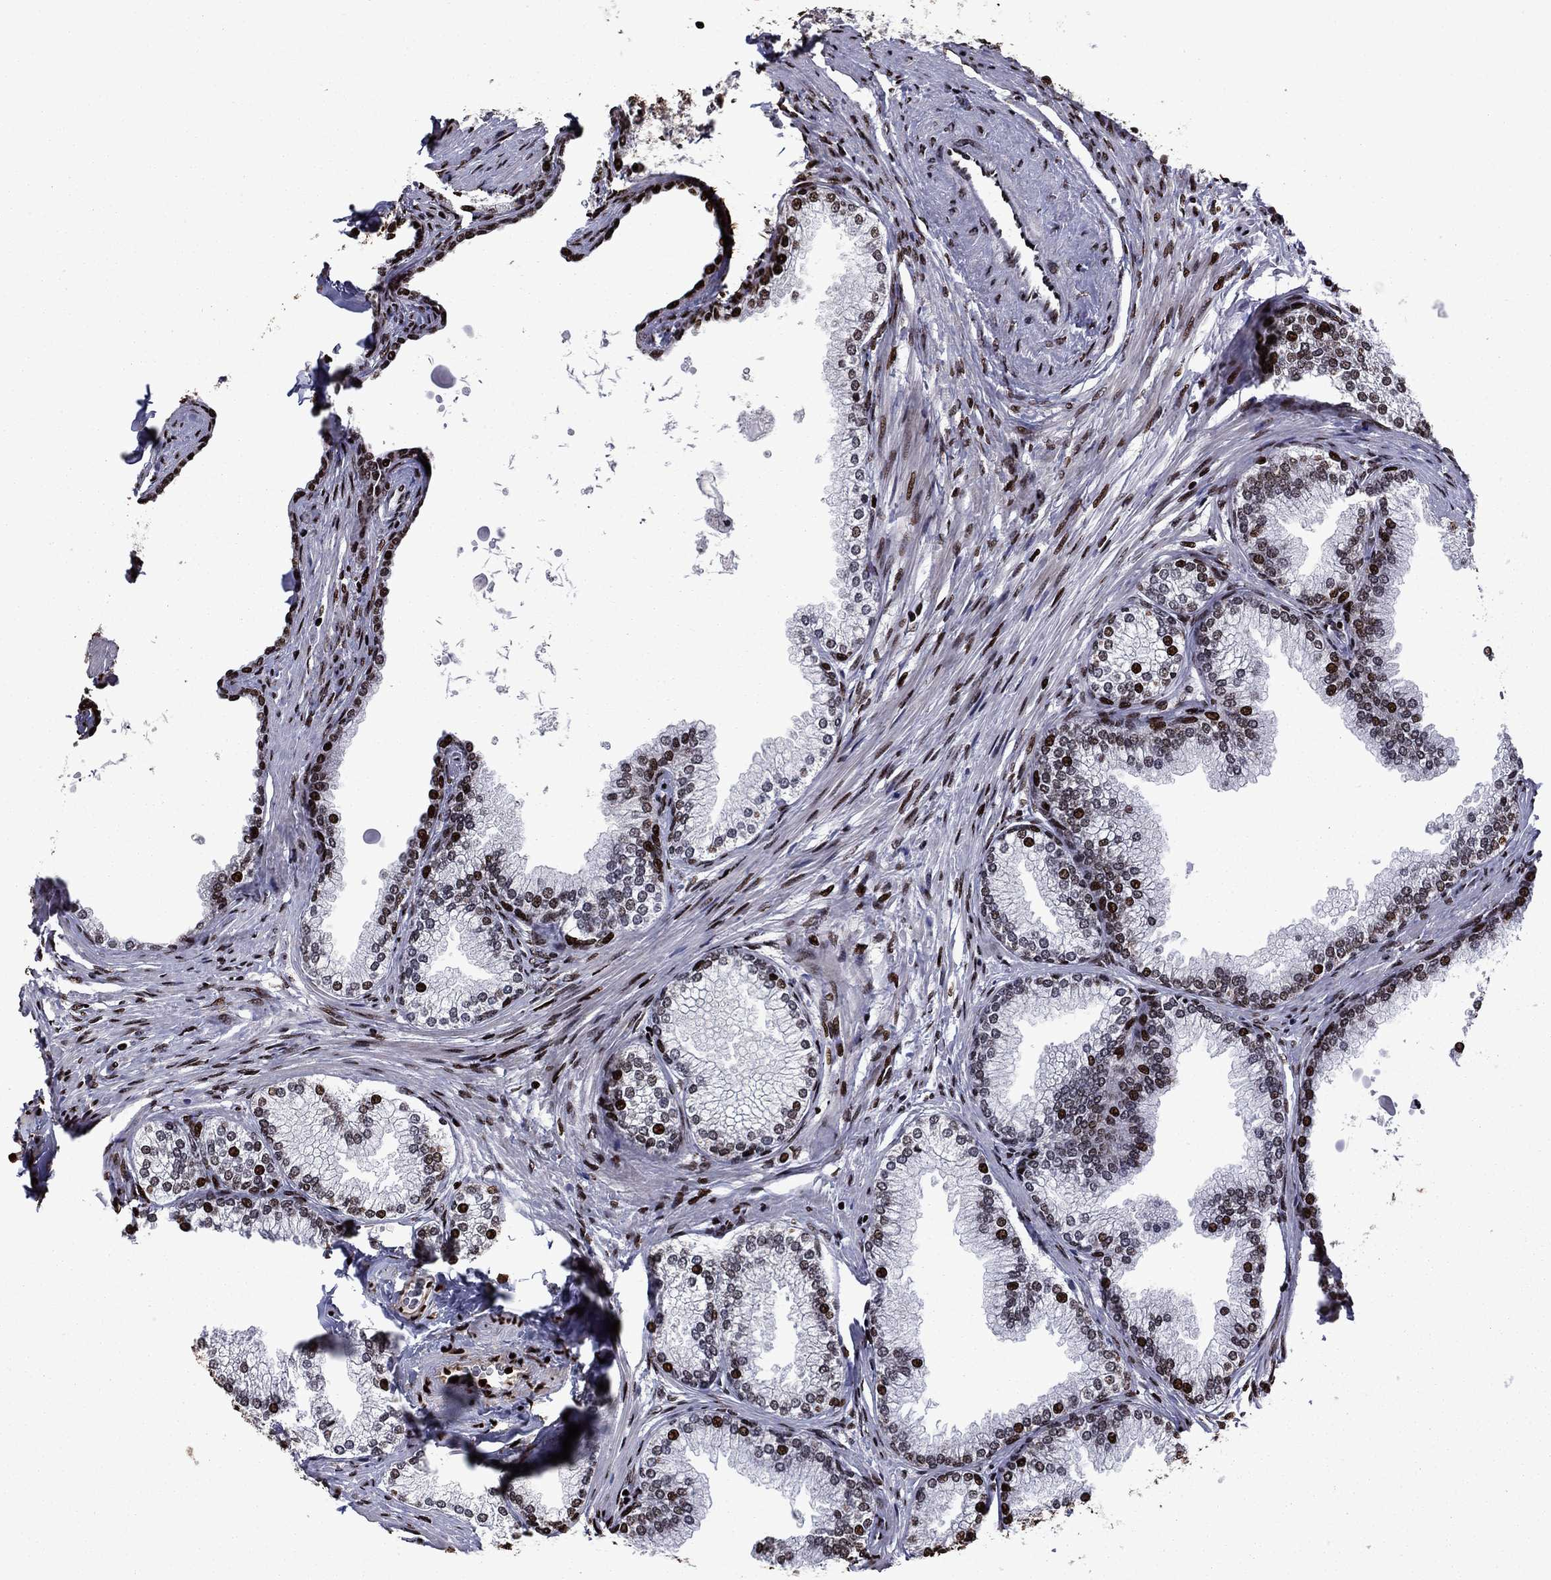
{"staining": {"intensity": "strong", "quantity": ">75%", "location": "nuclear"}, "tissue": "prostate", "cell_type": "Glandular cells", "image_type": "normal", "snomed": [{"axis": "morphology", "description": "Normal tissue, NOS"}, {"axis": "topography", "description": "Prostate"}], "caption": "Benign prostate reveals strong nuclear staining in about >75% of glandular cells, visualized by immunohistochemistry.", "gene": "LIMK1", "patient": {"sex": "male", "age": 72}}